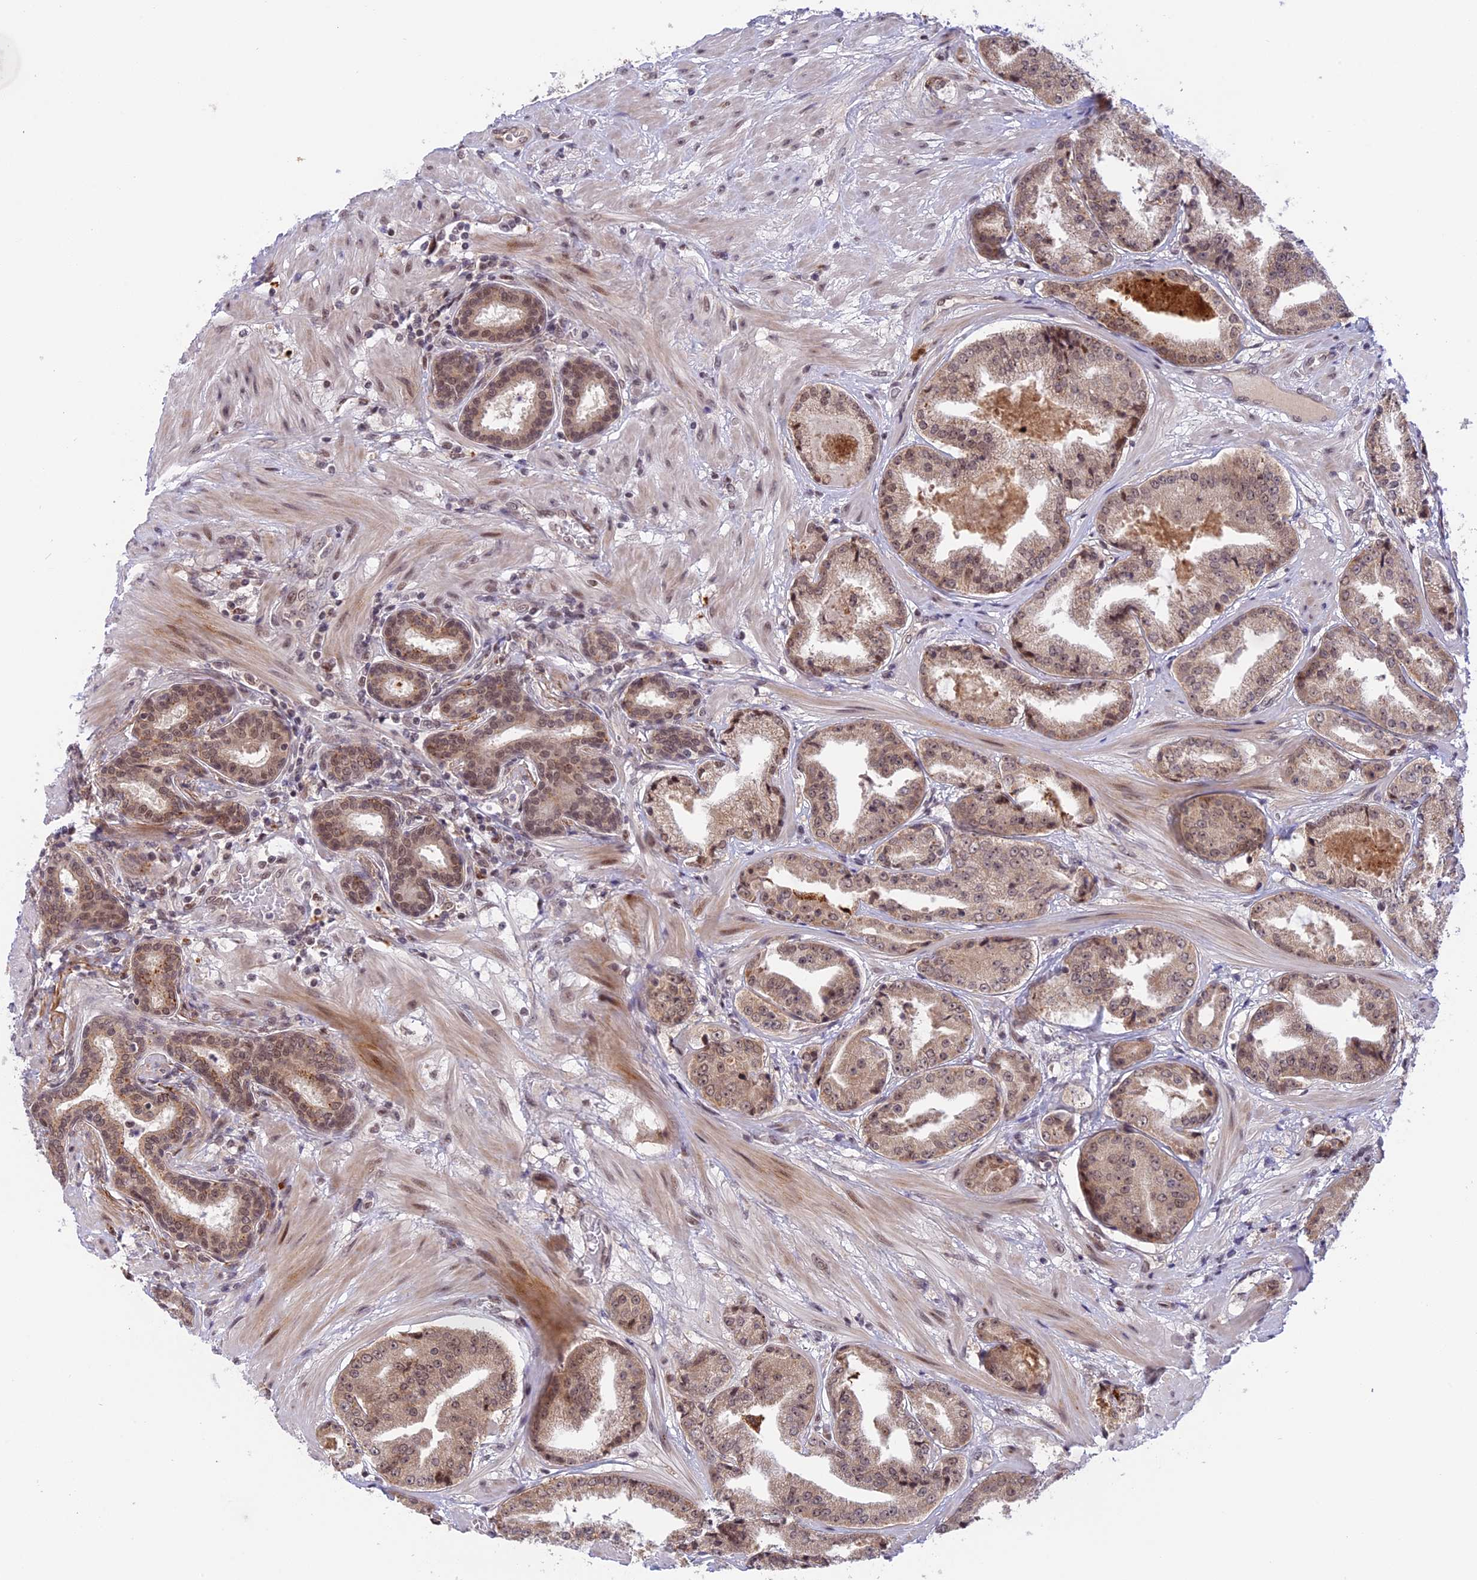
{"staining": {"intensity": "moderate", "quantity": ">75%", "location": "cytoplasmic/membranous,nuclear"}, "tissue": "prostate cancer", "cell_type": "Tumor cells", "image_type": "cancer", "snomed": [{"axis": "morphology", "description": "Adenocarcinoma, High grade"}, {"axis": "topography", "description": "Prostate"}], "caption": "Protein staining by IHC shows moderate cytoplasmic/membranous and nuclear positivity in about >75% of tumor cells in prostate cancer (high-grade adenocarcinoma). (DAB IHC with brightfield microscopy, high magnification).", "gene": "POLR2C", "patient": {"sex": "male", "age": 63}}